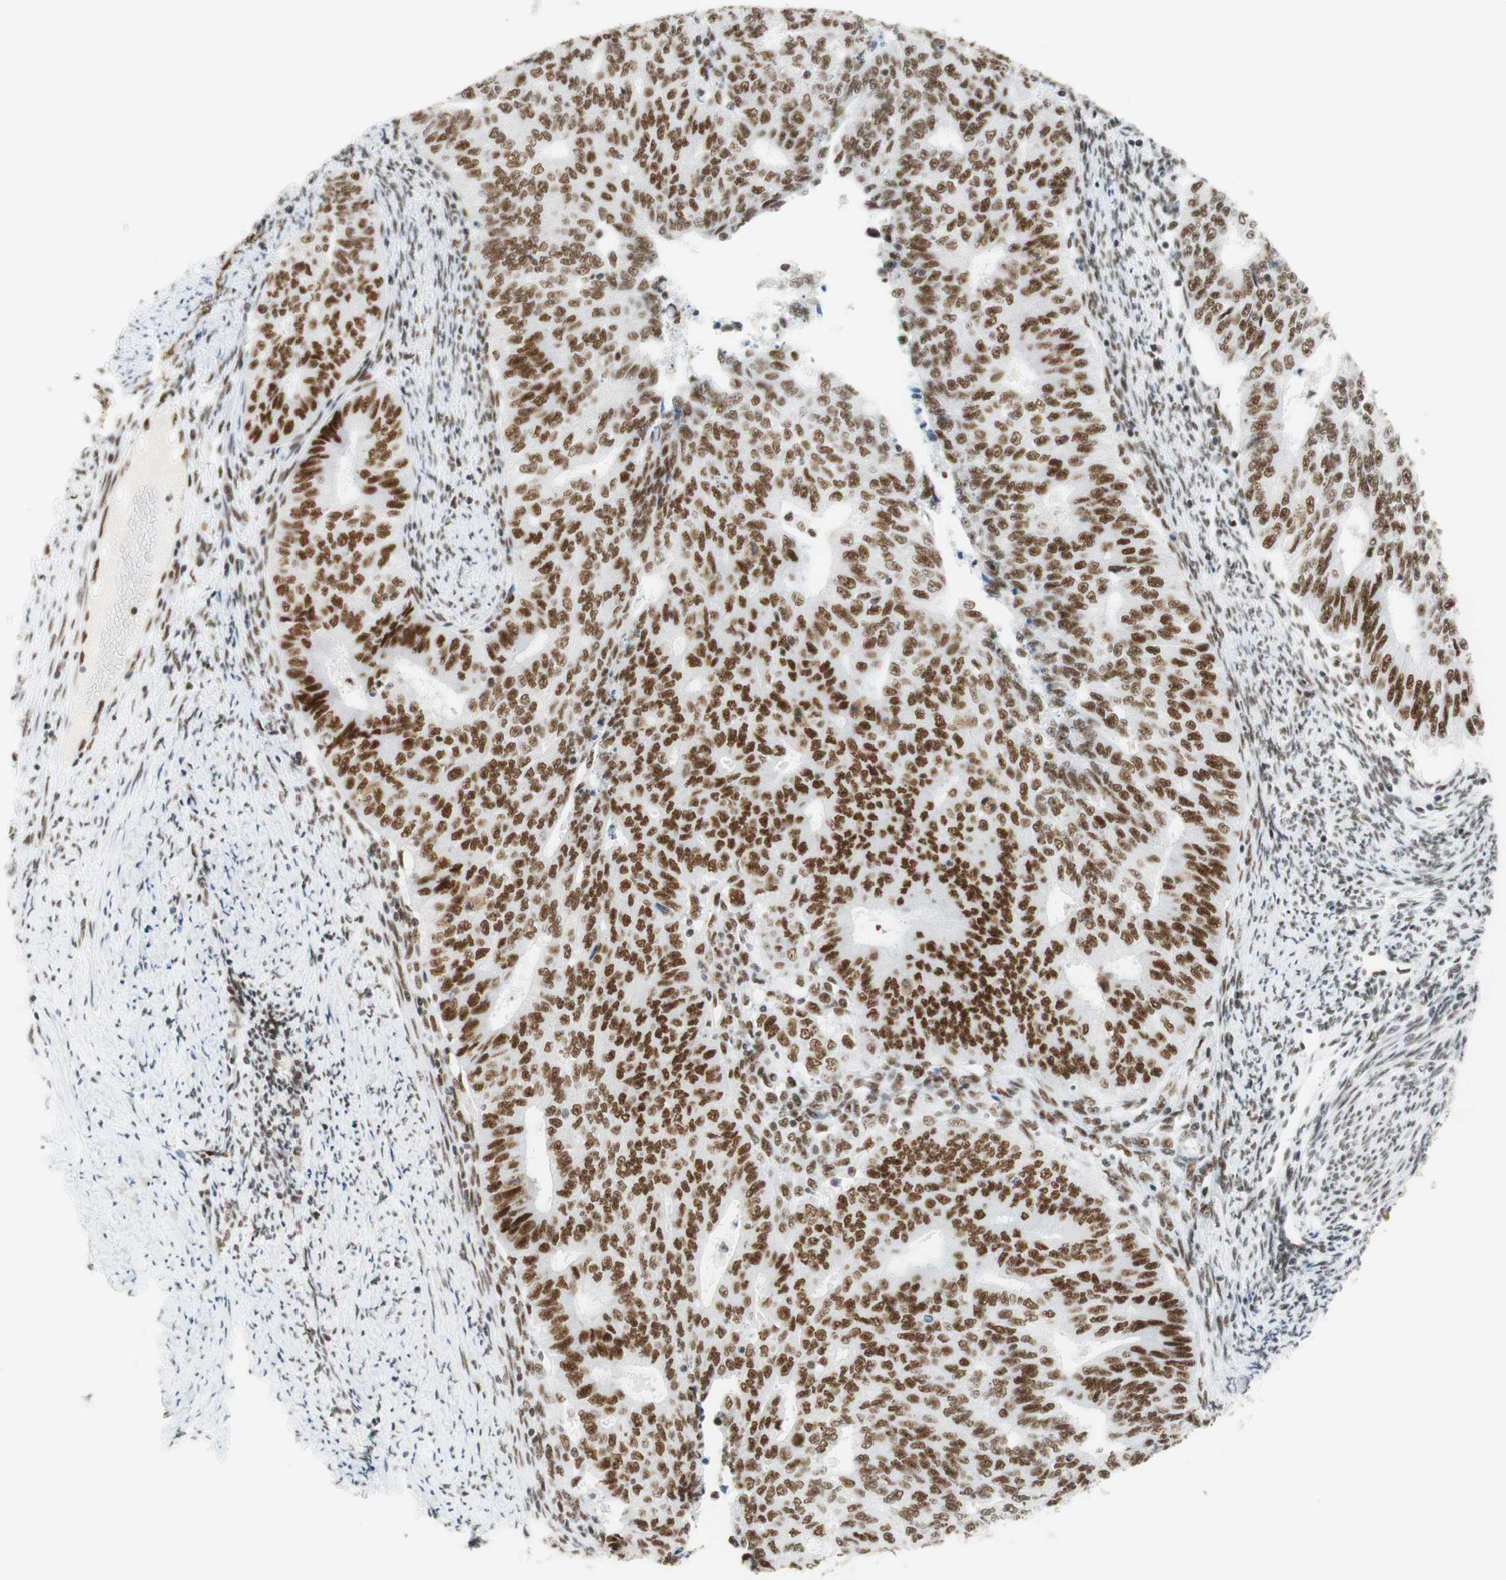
{"staining": {"intensity": "moderate", "quantity": ">75%", "location": "nuclear"}, "tissue": "endometrial cancer", "cell_type": "Tumor cells", "image_type": "cancer", "snomed": [{"axis": "morphology", "description": "Adenocarcinoma, NOS"}, {"axis": "topography", "description": "Endometrium"}], "caption": "Immunohistochemistry (IHC) histopathology image of neoplastic tissue: human endometrial cancer (adenocarcinoma) stained using immunohistochemistry (IHC) demonstrates medium levels of moderate protein expression localized specifically in the nuclear of tumor cells, appearing as a nuclear brown color.", "gene": "RNF20", "patient": {"sex": "female", "age": 32}}